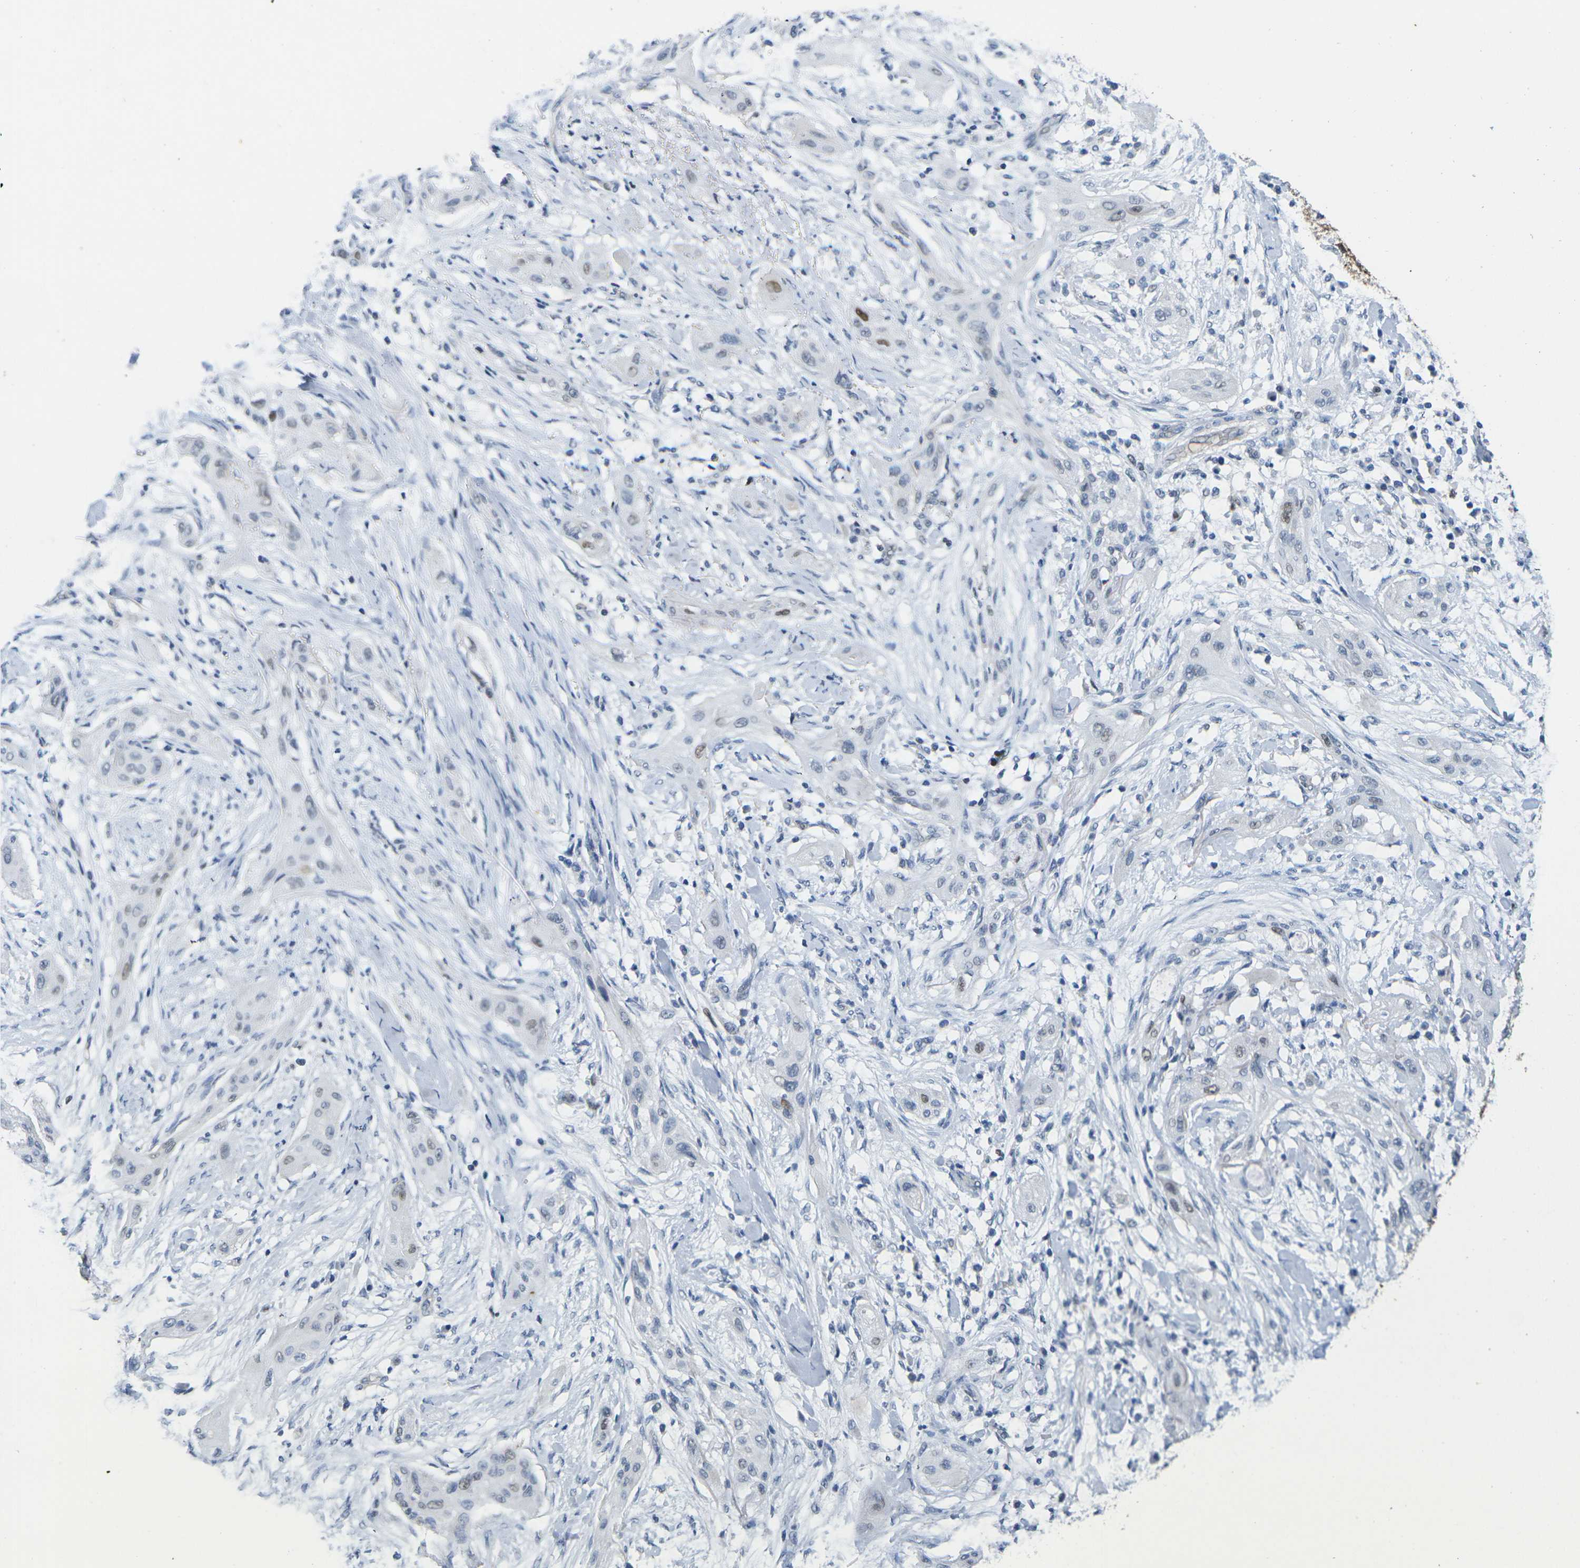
{"staining": {"intensity": "moderate", "quantity": "<25%", "location": "nuclear"}, "tissue": "lung cancer", "cell_type": "Tumor cells", "image_type": "cancer", "snomed": [{"axis": "morphology", "description": "Squamous cell carcinoma, NOS"}, {"axis": "topography", "description": "Lung"}], "caption": "A brown stain labels moderate nuclear positivity of a protein in lung squamous cell carcinoma tumor cells.", "gene": "CDK2", "patient": {"sex": "female", "age": 47}}